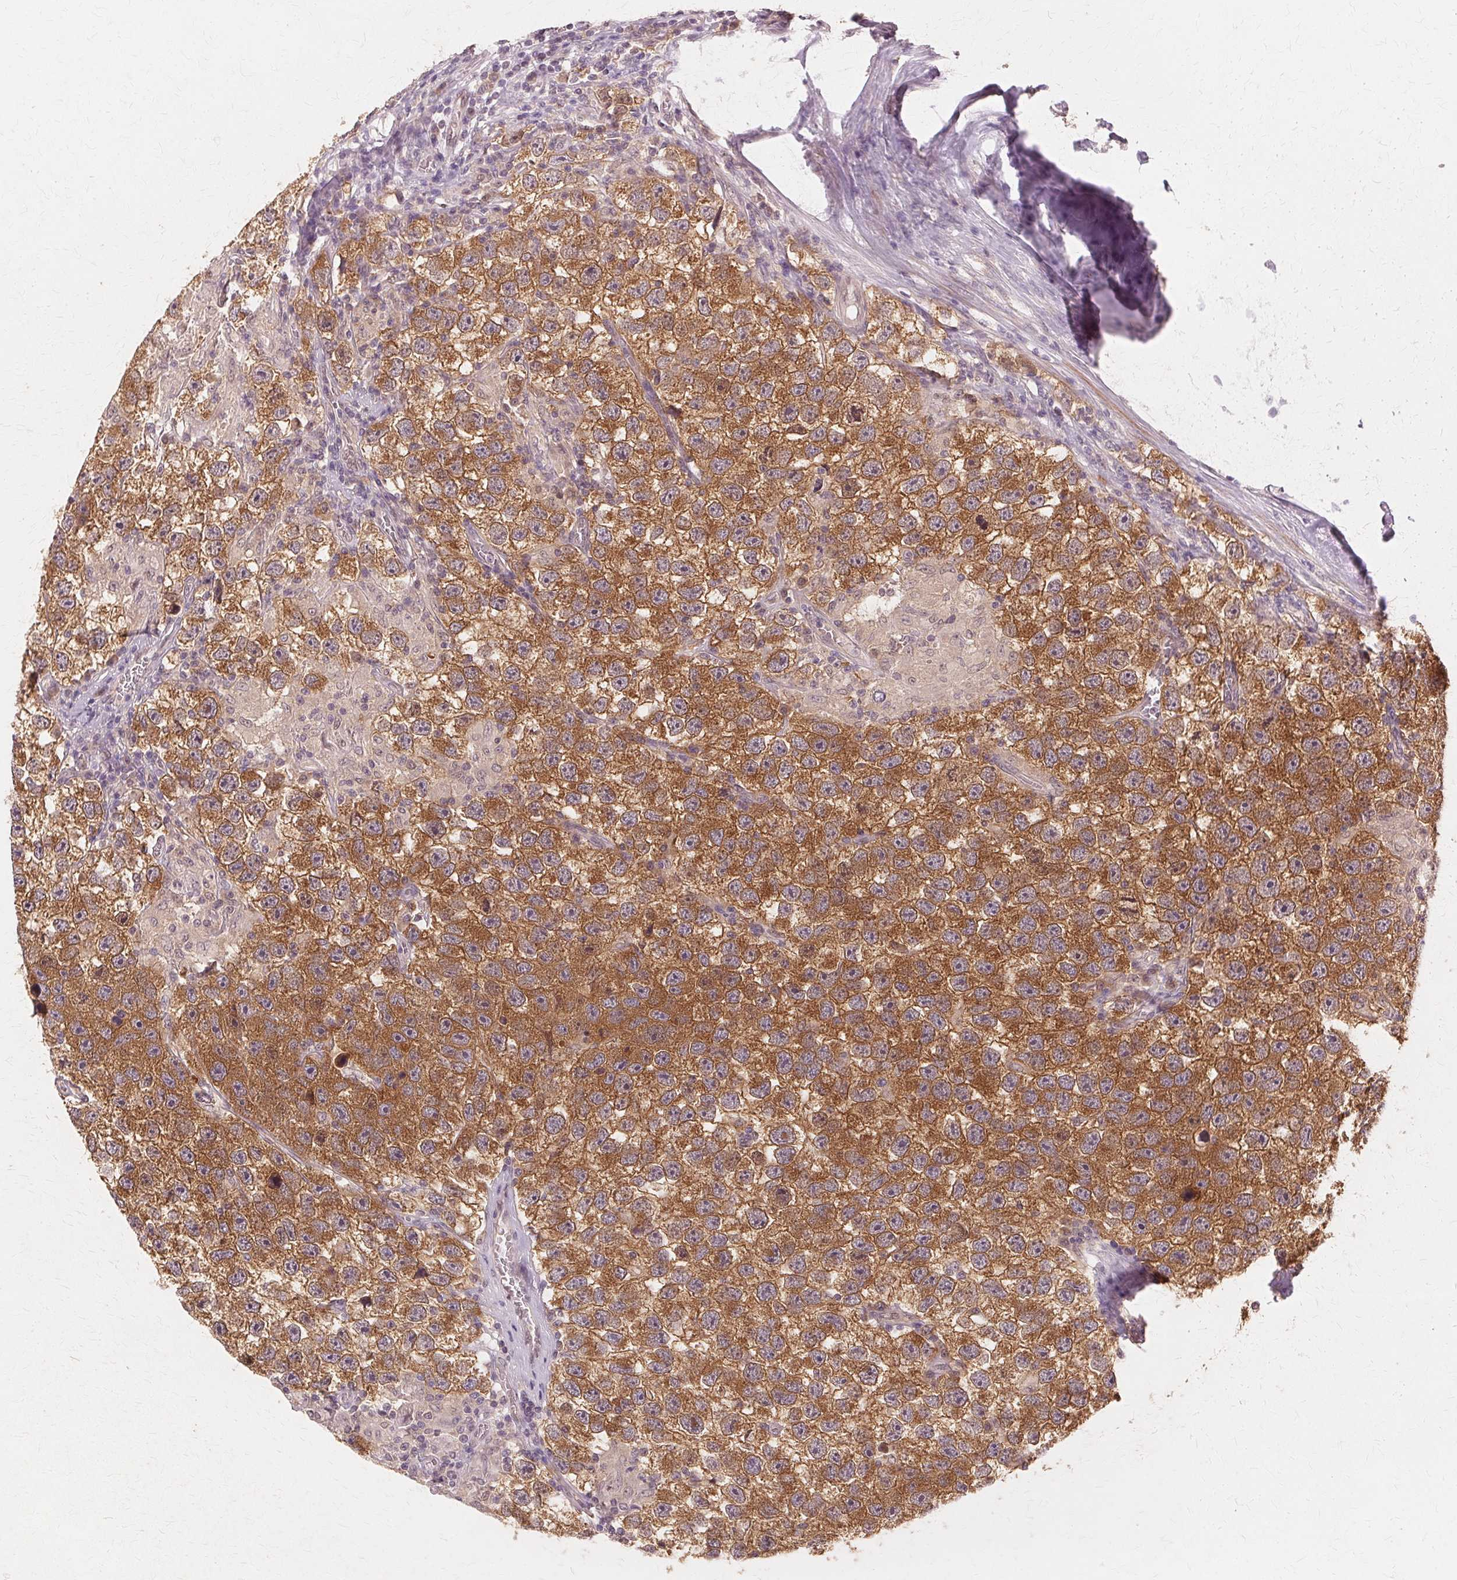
{"staining": {"intensity": "moderate", "quantity": ">75%", "location": "cytoplasmic/membranous"}, "tissue": "testis cancer", "cell_type": "Tumor cells", "image_type": "cancer", "snomed": [{"axis": "morphology", "description": "Seminoma, NOS"}, {"axis": "topography", "description": "Testis"}], "caption": "Tumor cells display medium levels of moderate cytoplasmic/membranous staining in approximately >75% of cells in seminoma (testis).", "gene": "PRMT5", "patient": {"sex": "male", "age": 26}}